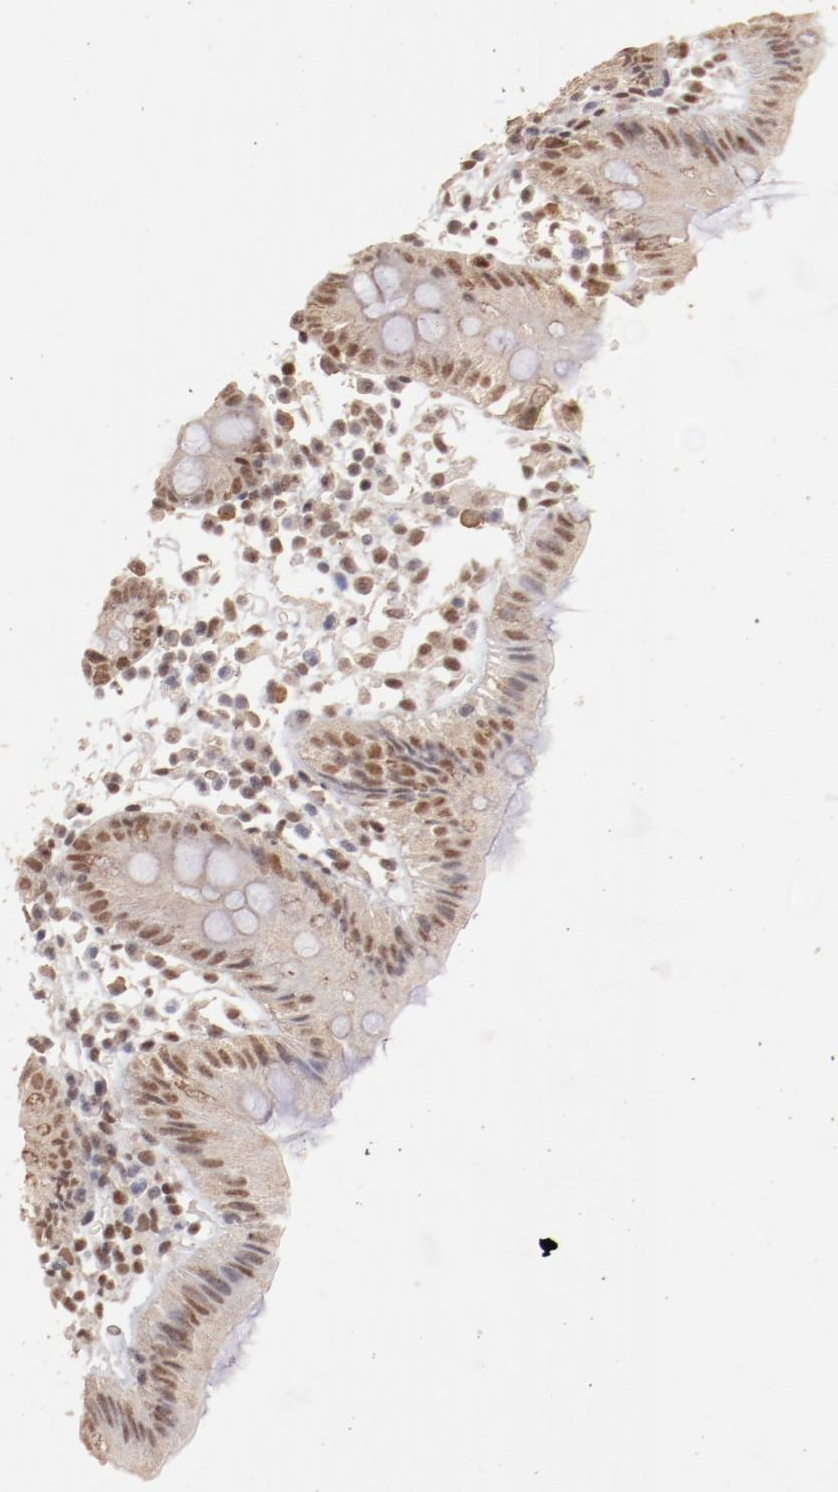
{"staining": {"intensity": "moderate", "quantity": ">75%", "location": "cytoplasmic/membranous,nuclear"}, "tissue": "colon", "cell_type": "Endothelial cells", "image_type": "normal", "snomed": [{"axis": "morphology", "description": "Normal tissue, NOS"}, {"axis": "topography", "description": "Colon"}], "caption": "Protein positivity by immunohistochemistry demonstrates moderate cytoplasmic/membranous,nuclear expression in approximately >75% of endothelial cells in unremarkable colon.", "gene": "CLOCK", "patient": {"sex": "male", "age": 14}}